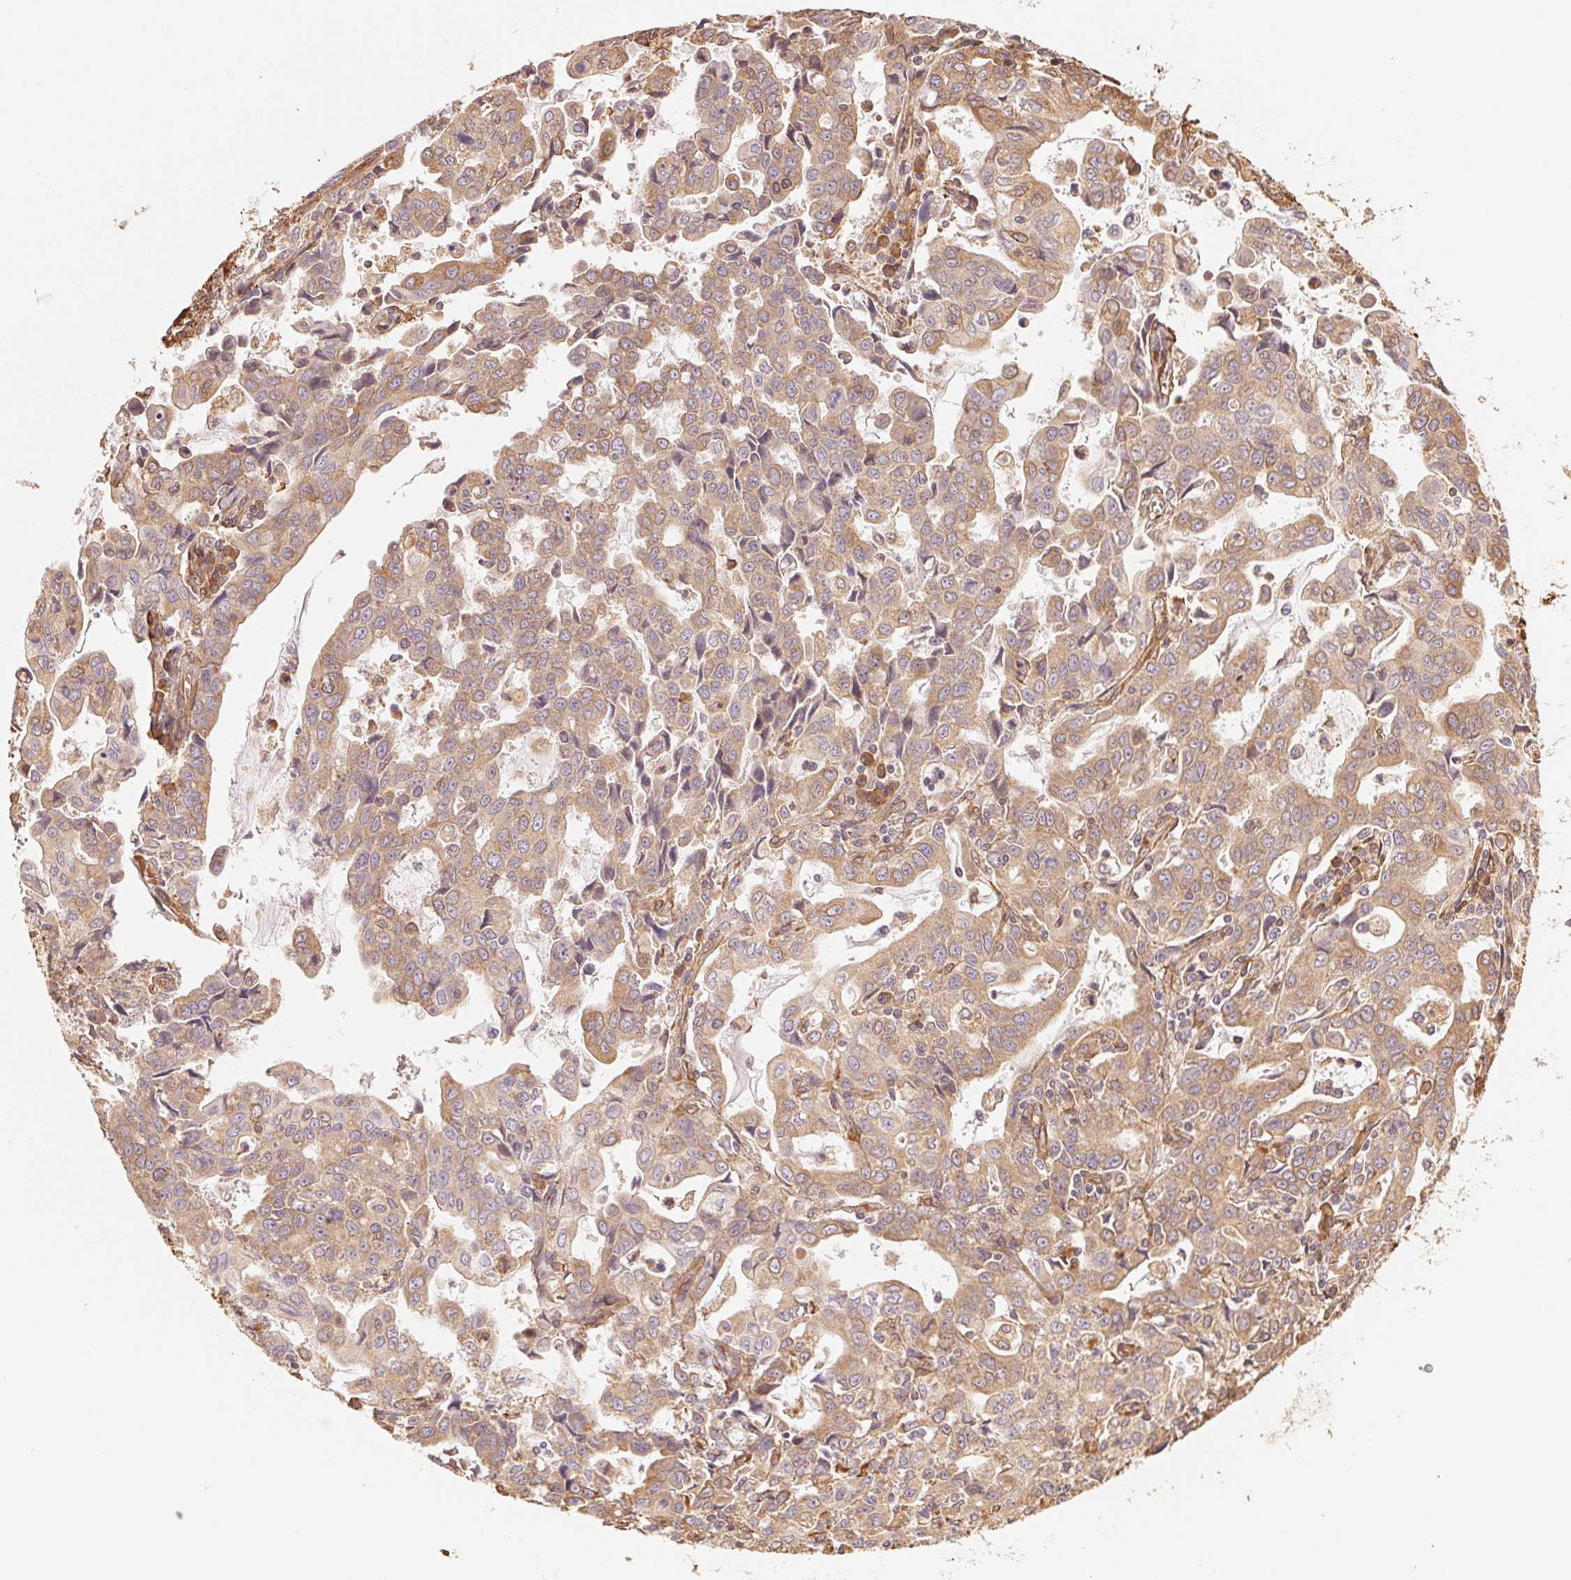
{"staining": {"intensity": "moderate", "quantity": ">75%", "location": "cytoplasmic/membranous"}, "tissue": "stomach cancer", "cell_type": "Tumor cells", "image_type": "cancer", "snomed": [{"axis": "morphology", "description": "Adenocarcinoma, NOS"}, {"axis": "topography", "description": "Stomach, upper"}], "caption": "Stomach cancer stained with a brown dye shows moderate cytoplasmic/membranous positive staining in approximately >75% of tumor cells.", "gene": "C6orf163", "patient": {"sex": "male", "age": 85}}